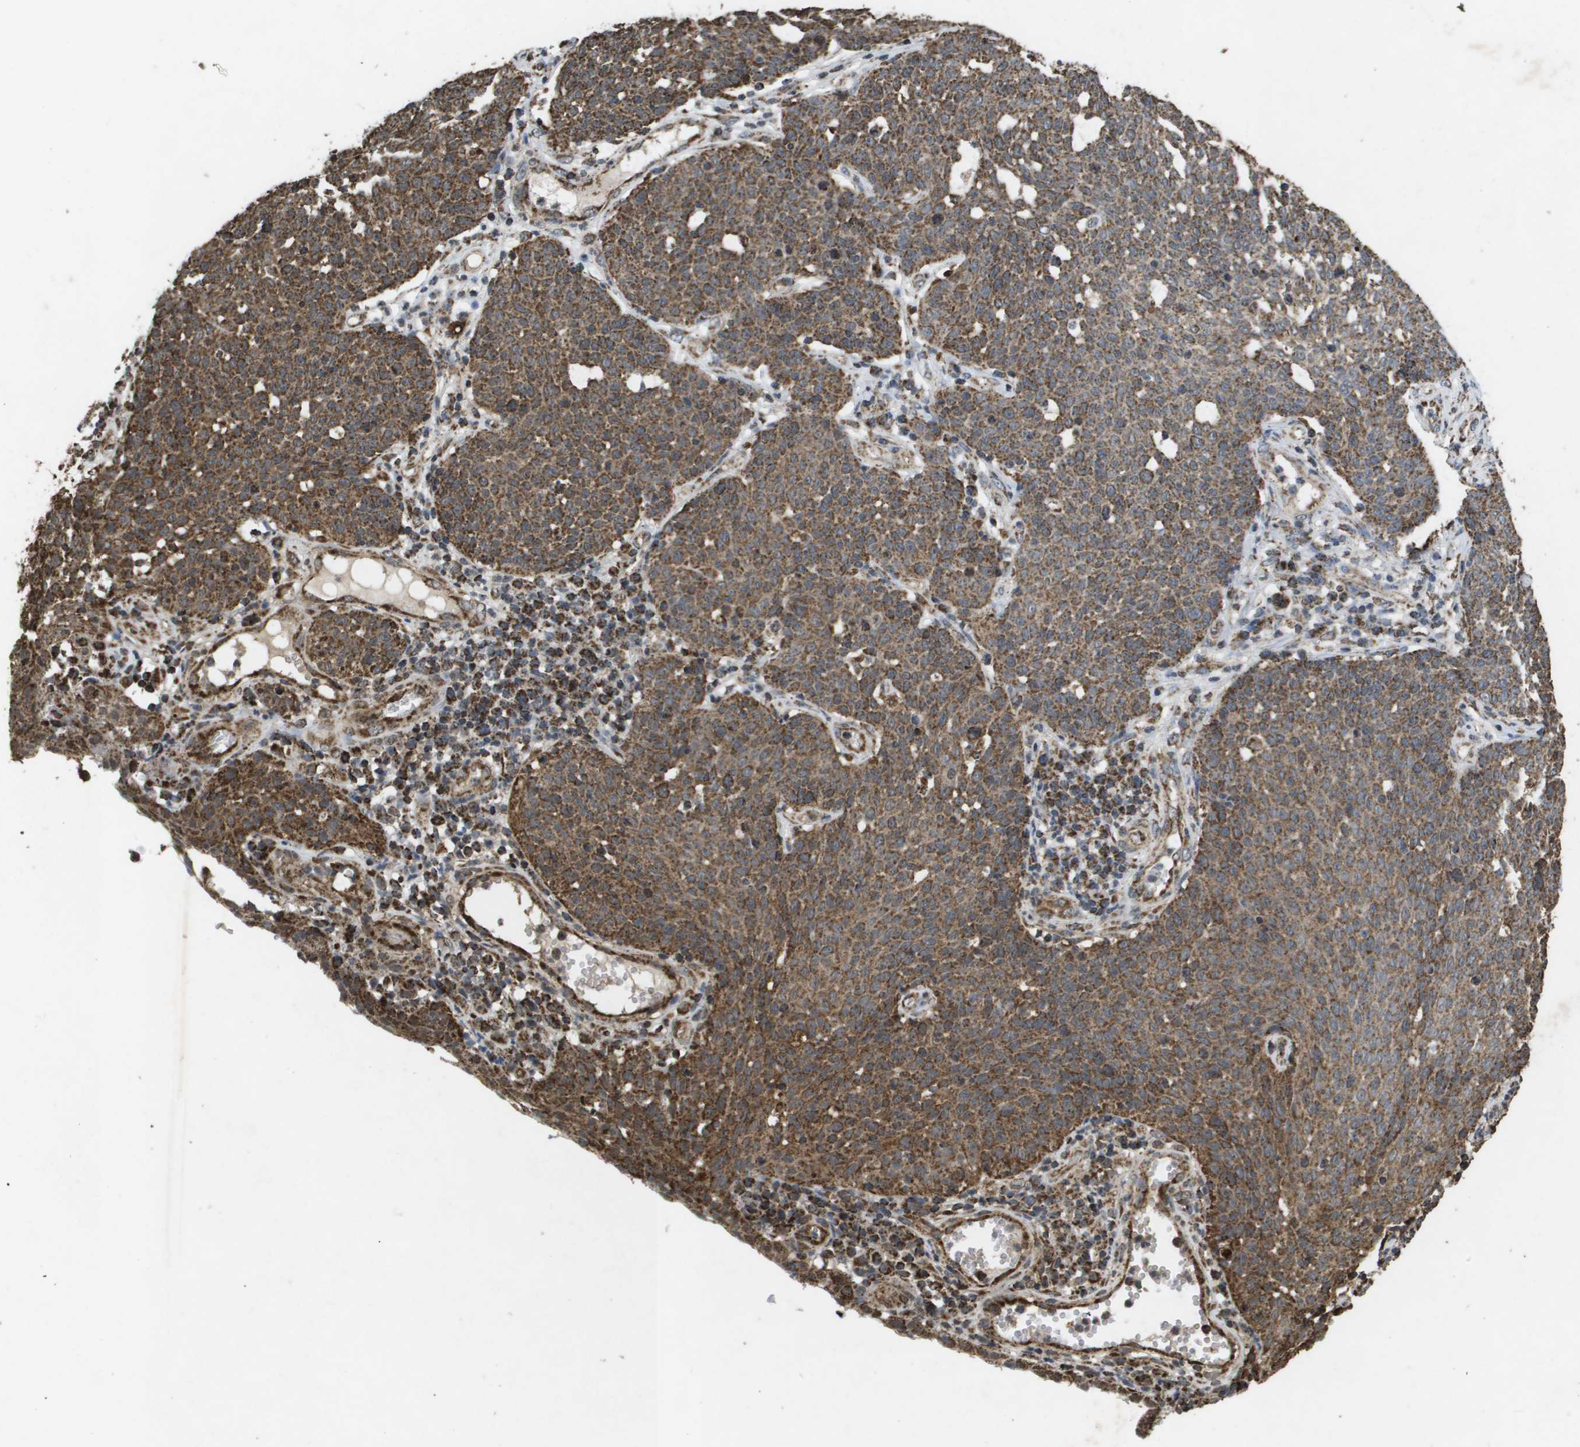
{"staining": {"intensity": "strong", "quantity": ">75%", "location": "cytoplasmic/membranous"}, "tissue": "cervical cancer", "cell_type": "Tumor cells", "image_type": "cancer", "snomed": [{"axis": "morphology", "description": "Squamous cell carcinoma, NOS"}, {"axis": "topography", "description": "Cervix"}], "caption": "Squamous cell carcinoma (cervical) tissue exhibits strong cytoplasmic/membranous staining in about >75% of tumor cells The protein of interest is shown in brown color, while the nuclei are stained blue.", "gene": "HSPE1", "patient": {"sex": "female", "age": 34}}